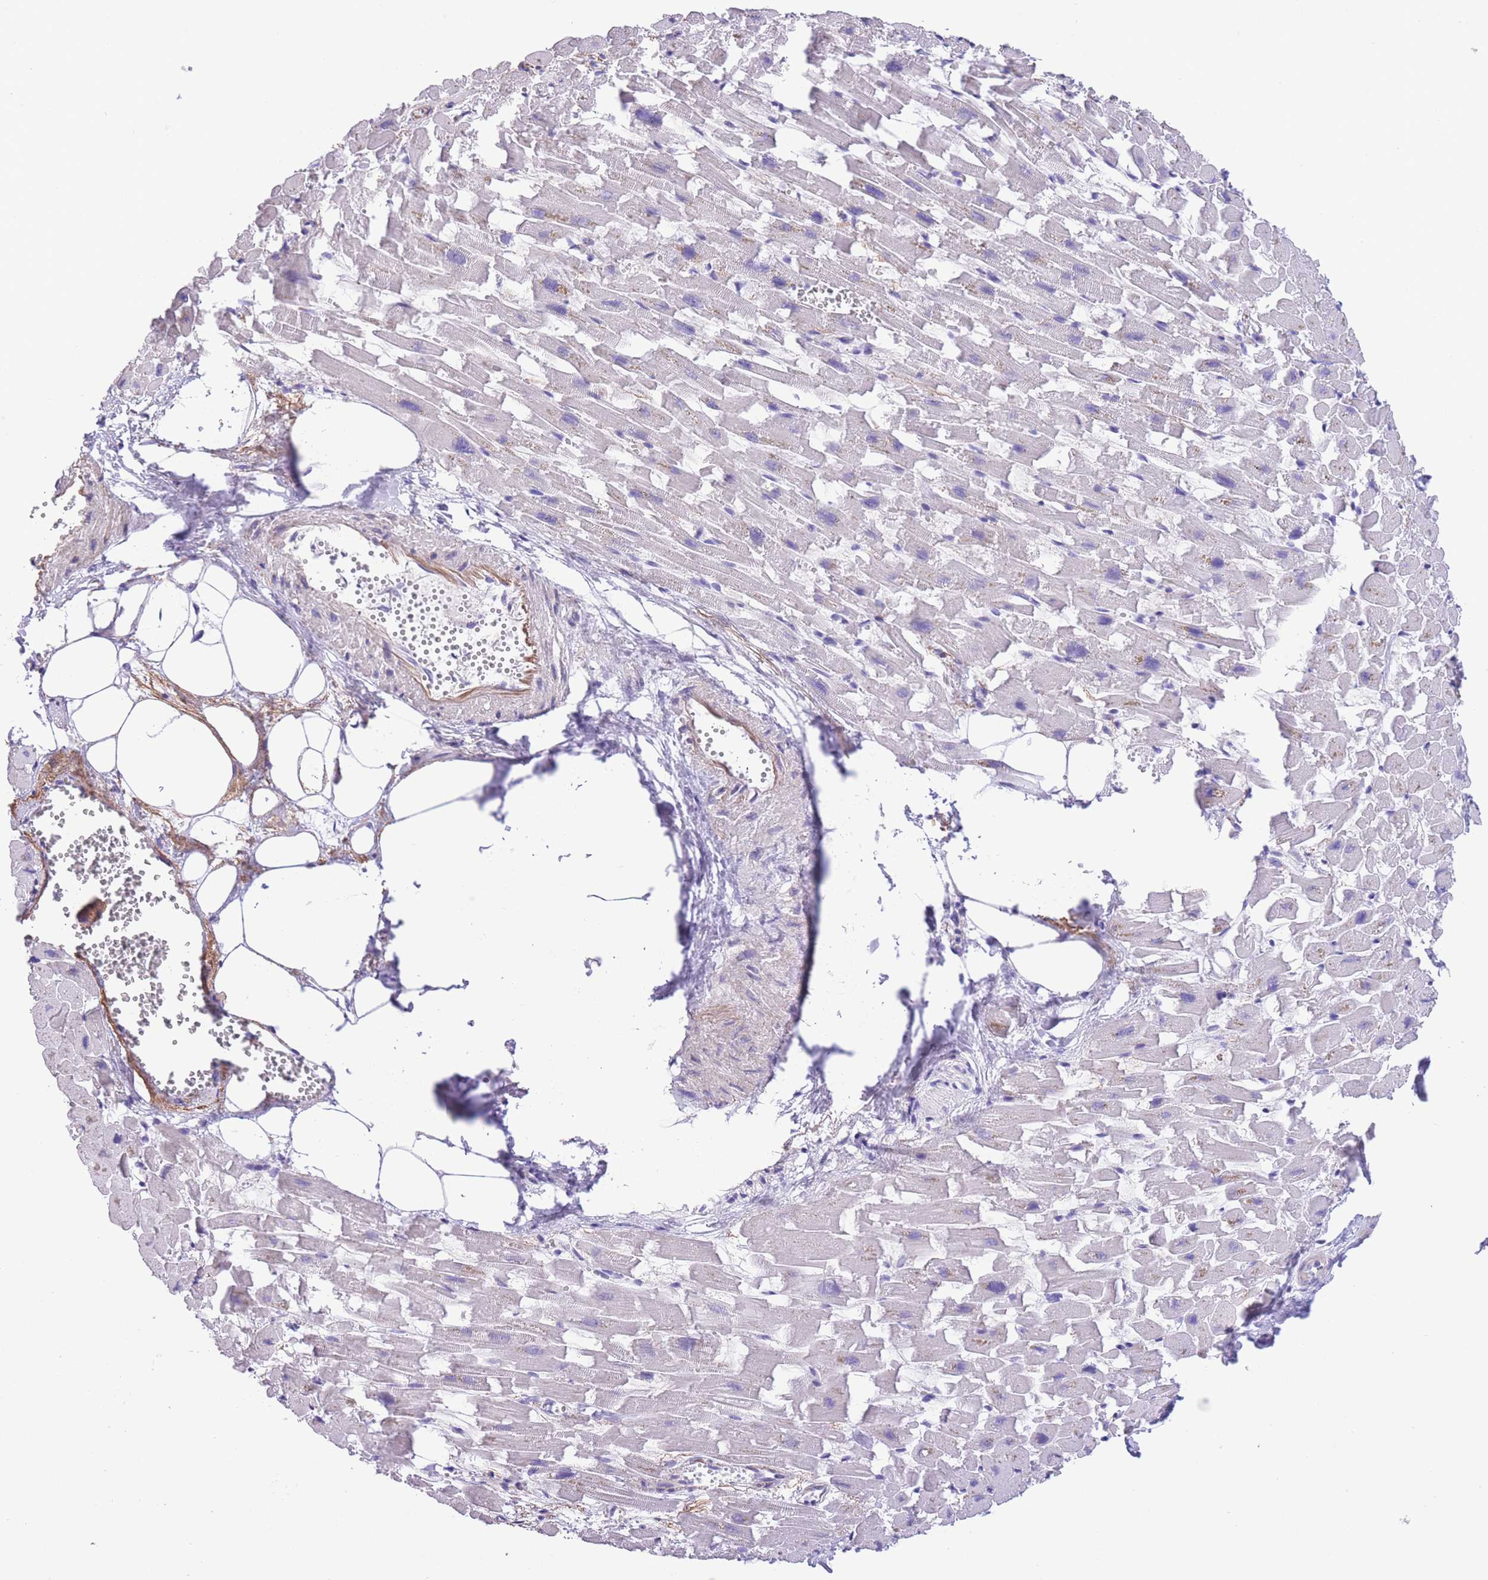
{"staining": {"intensity": "negative", "quantity": "none", "location": "none"}, "tissue": "heart muscle", "cell_type": "Cardiomyocytes", "image_type": "normal", "snomed": [{"axis": "morphology", "description": "Normal tissue, NOS"}, {"axis": "topography", "description": "Heart"}], "caption": "The immunohistochemistry histopathology image has no significant positivity in cardiomyocytes of heart muscle.", "gene": "RAI2", "patient": {"sex": "female", "age": 64}}